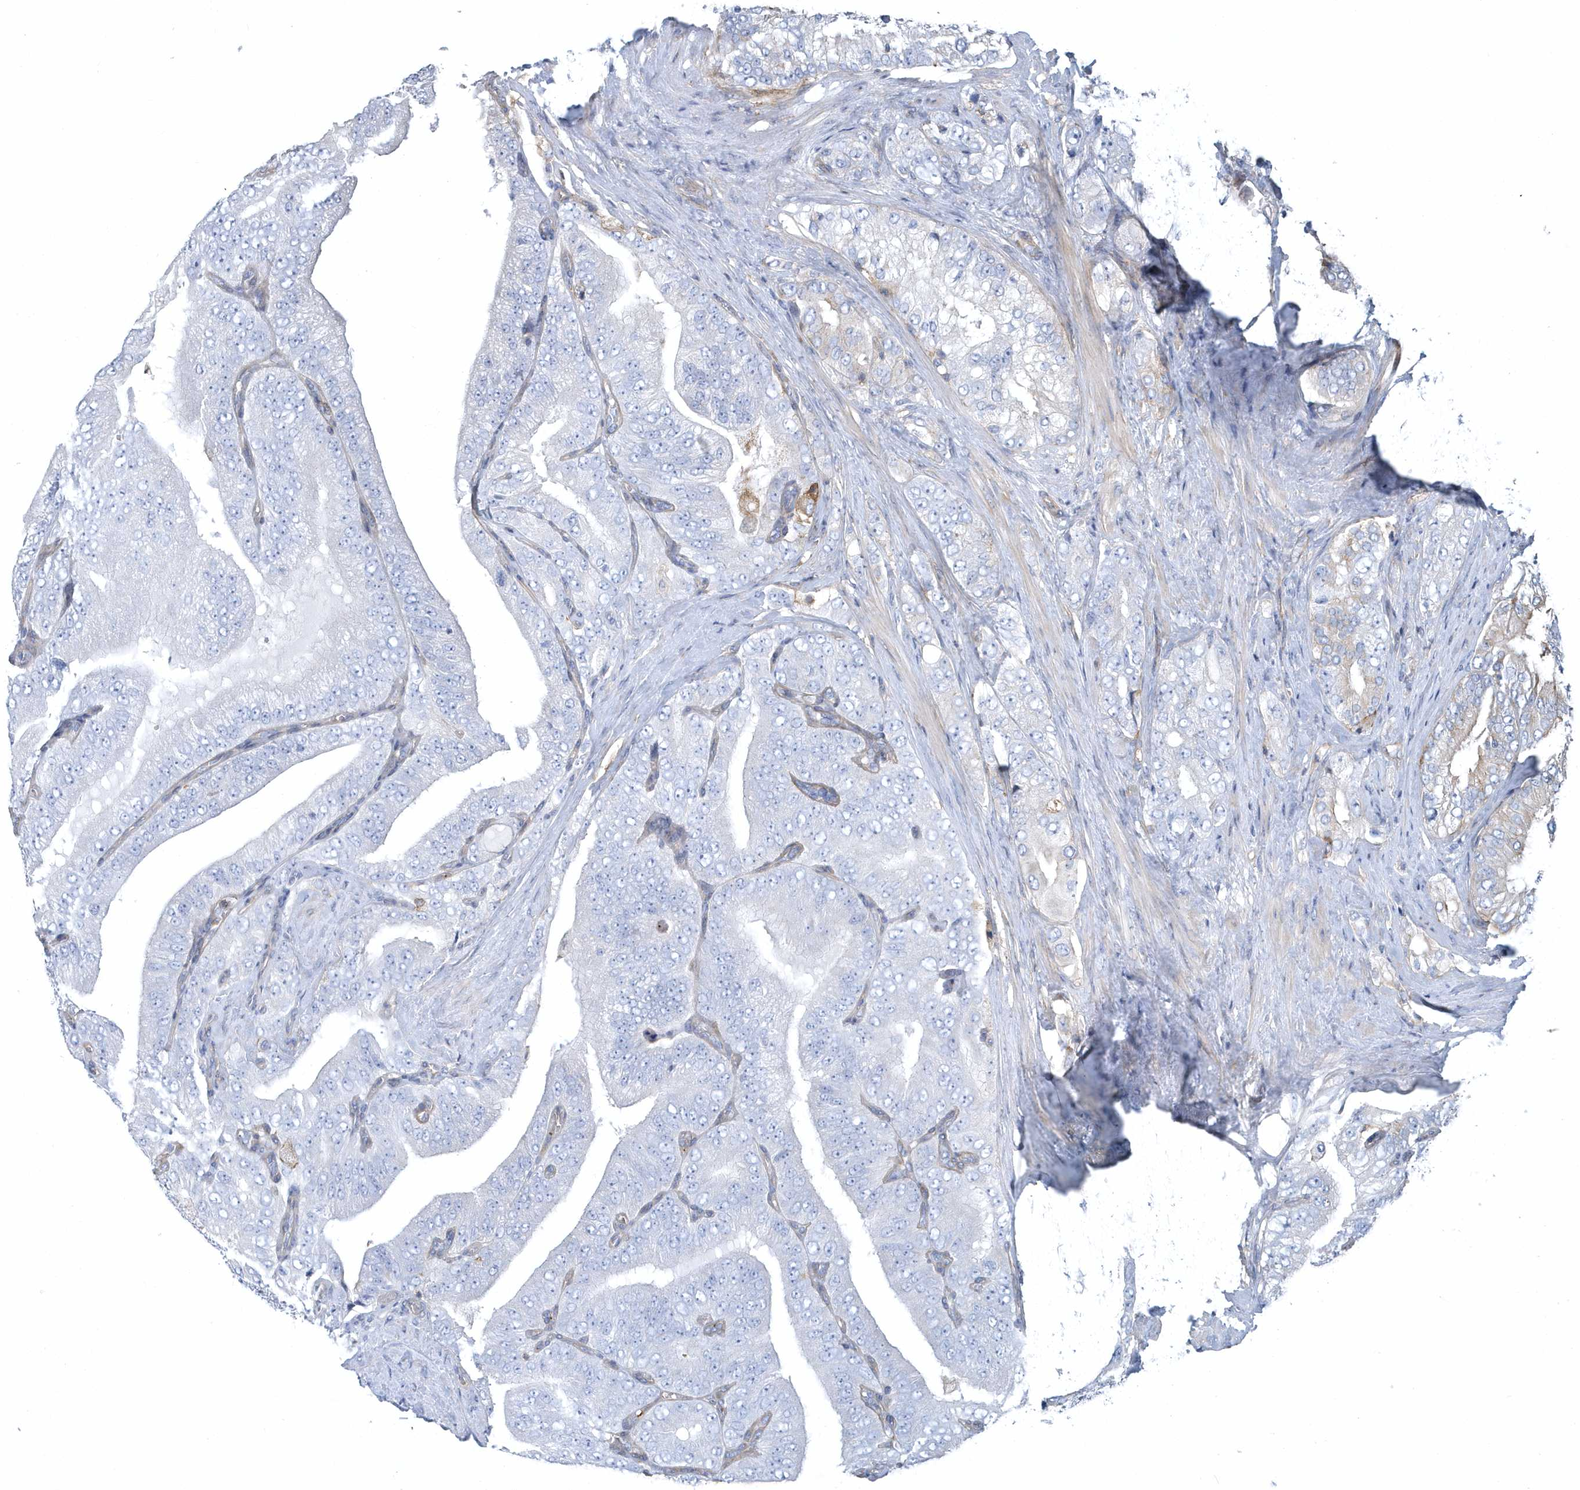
{"staining": {"intensity": "negative", "quantity": "none", "location": "none"}, "tissue": "prostate cancer", "cell_type": "Tumor cells", "image_type": "cancer", "snomed": [{"axis": "morphology", "description": "Adenocarcinoma, High grade"}, {"axis": "topography", "description": "Prostate"}], "caption": "The immunohistochemistry (IHC) micrograph has no significant positivity in tumor cells of prostate high-grade adenocarcinoma tissue. Brightfield microscopy of immunohistochemistry stained with DAB (brown) and hematoxylin (blue), captured at high magnification.", "gene": "ARAP2", "patient": {"sex": "male", "age": 58}}